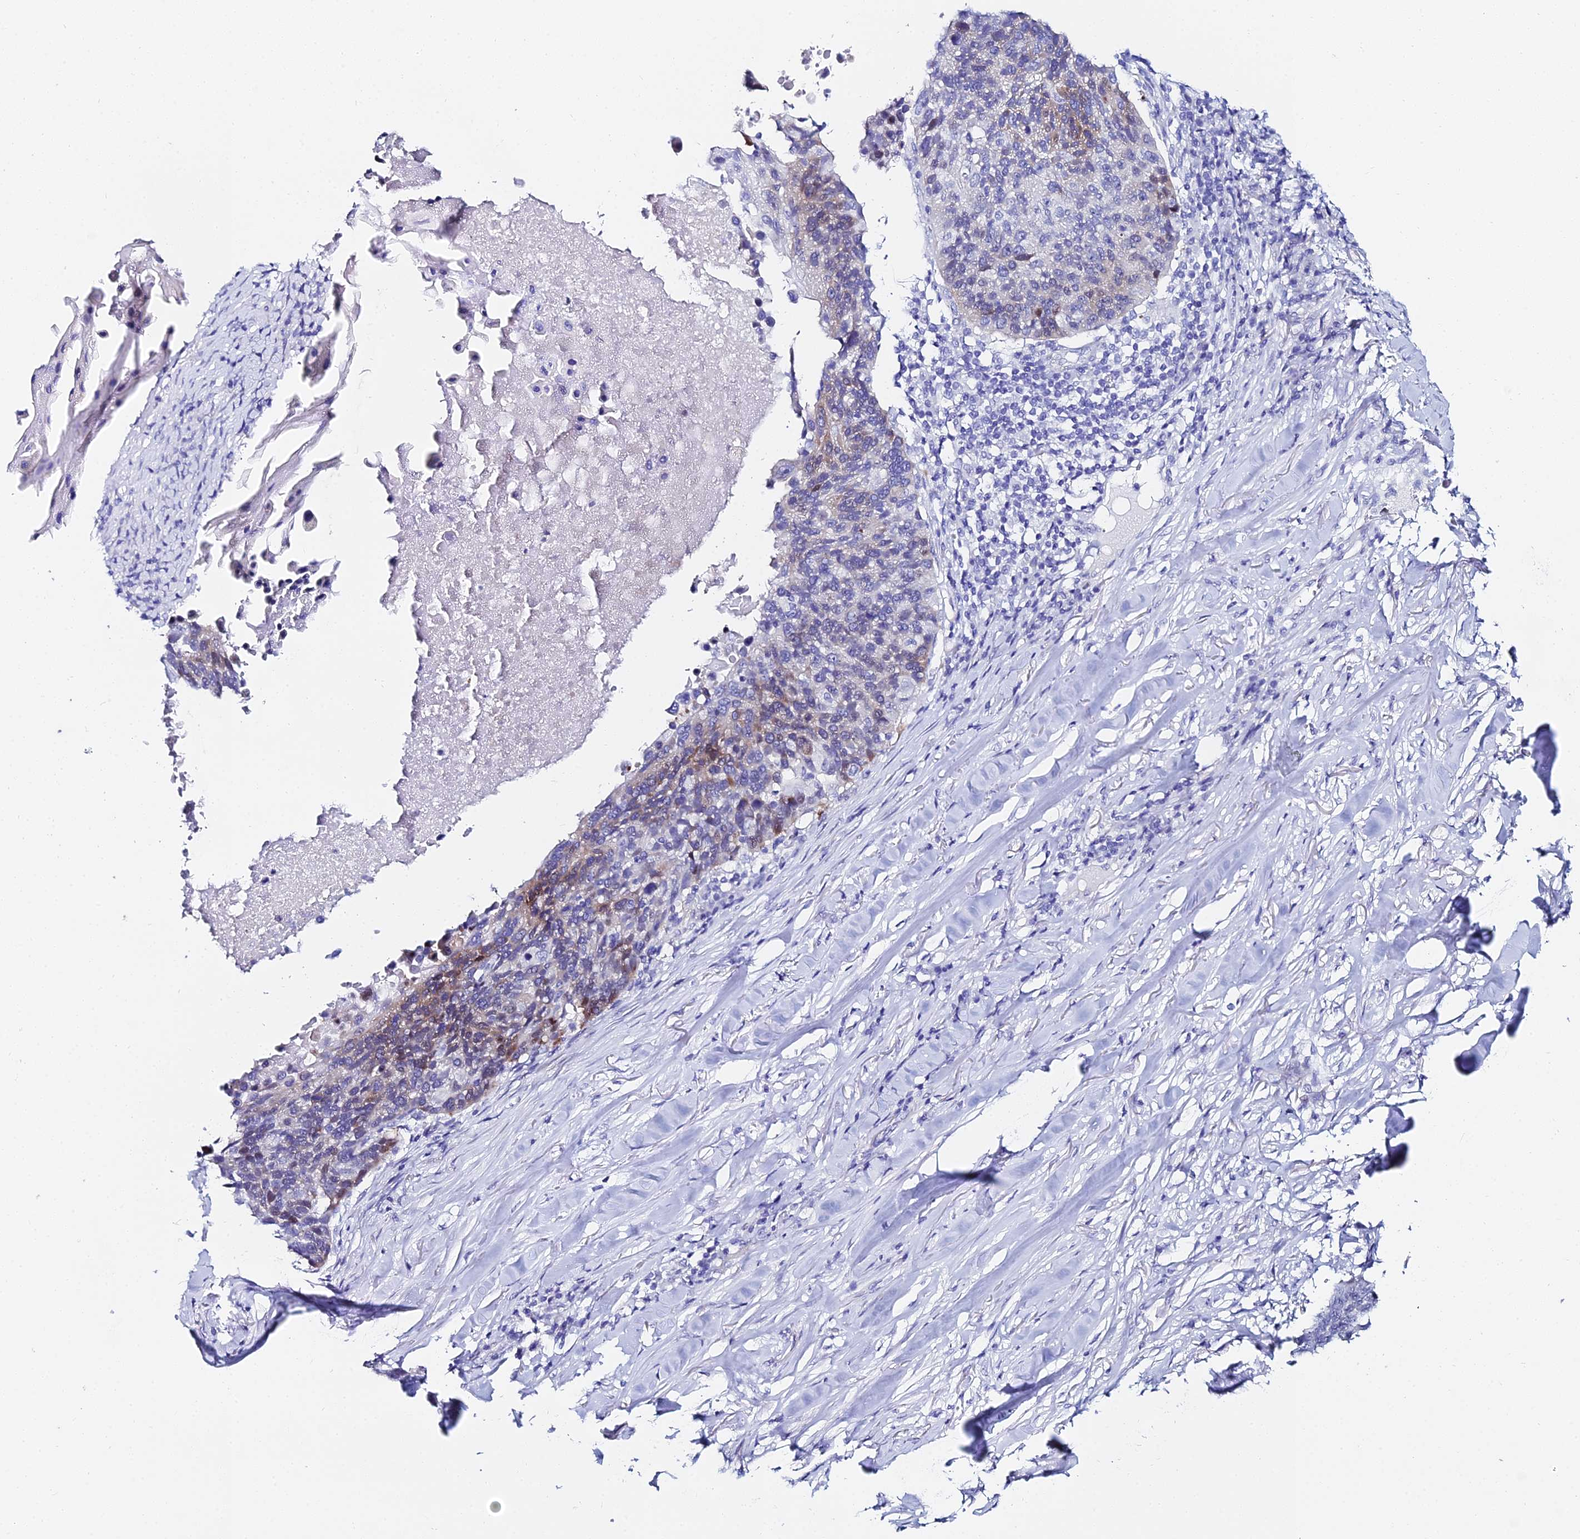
{"staining": {"intensity": "moderate", "quantity": "<25%", "location": "cytoplasmic/membranous"}, "tissue": "lung cancer", "cell_type": "Tumor cells", "image_type": "cancer", "snomed": [{"axis": "morphology", "description": "Normal tissue, NOS"}, {"axis": "morphology", "description": "Squamous cell carcinoma, NOS"}, {"axis": "topography", "description": "Lymph node"}, {"axis": "topography", "description": "Lung"}], "caption": "An image of lung cancer (squamous cell carcinoma) stained for a protein reveals moderate cytoplasmic/membranous brown staining in tumor cells.", "gene": "HSPA1L", "patient": {"sex": "male", "age": 66}}